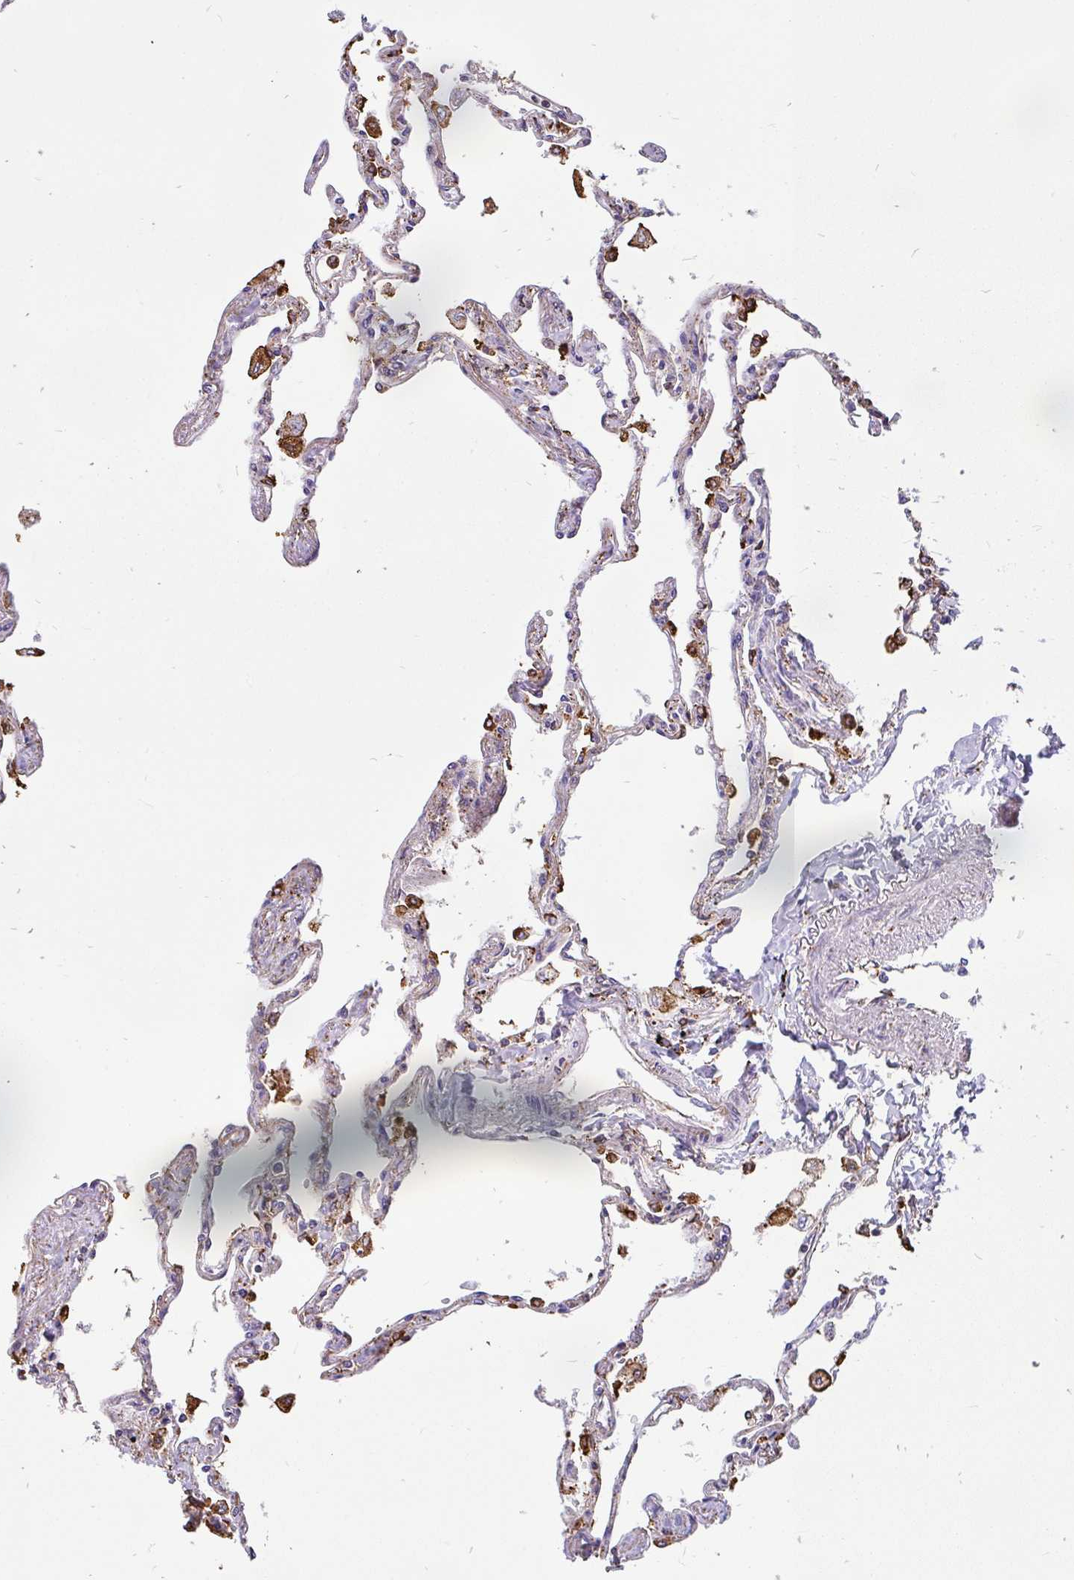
{"staining": {"intensity": "strong", "quantity": "<25%", "location": "cytoplasmic/membranous"}, "tissue": "lung", "cell_type": "Alveolar cells", "image_type": "normal", "snomed": [{"axis": "morphology", "description": "Normal tissue, NOS"}, {"axis": "topography", "description": "Lung"}], "caption": "A high-resolution photomicrograph shows immunohistochemistry (IHC) staining of benign lung, which shows strong cytoplasmic/membranous expression in about <25% of alveolar cells. The staining was performed using DAB (3,3'-diaminobenzidine), with brown indicating positive protein expression. Nuclei are stained blue with hematoxylin.", "gene": "EML5", "patient": {"sex": "female", "age": 67}}